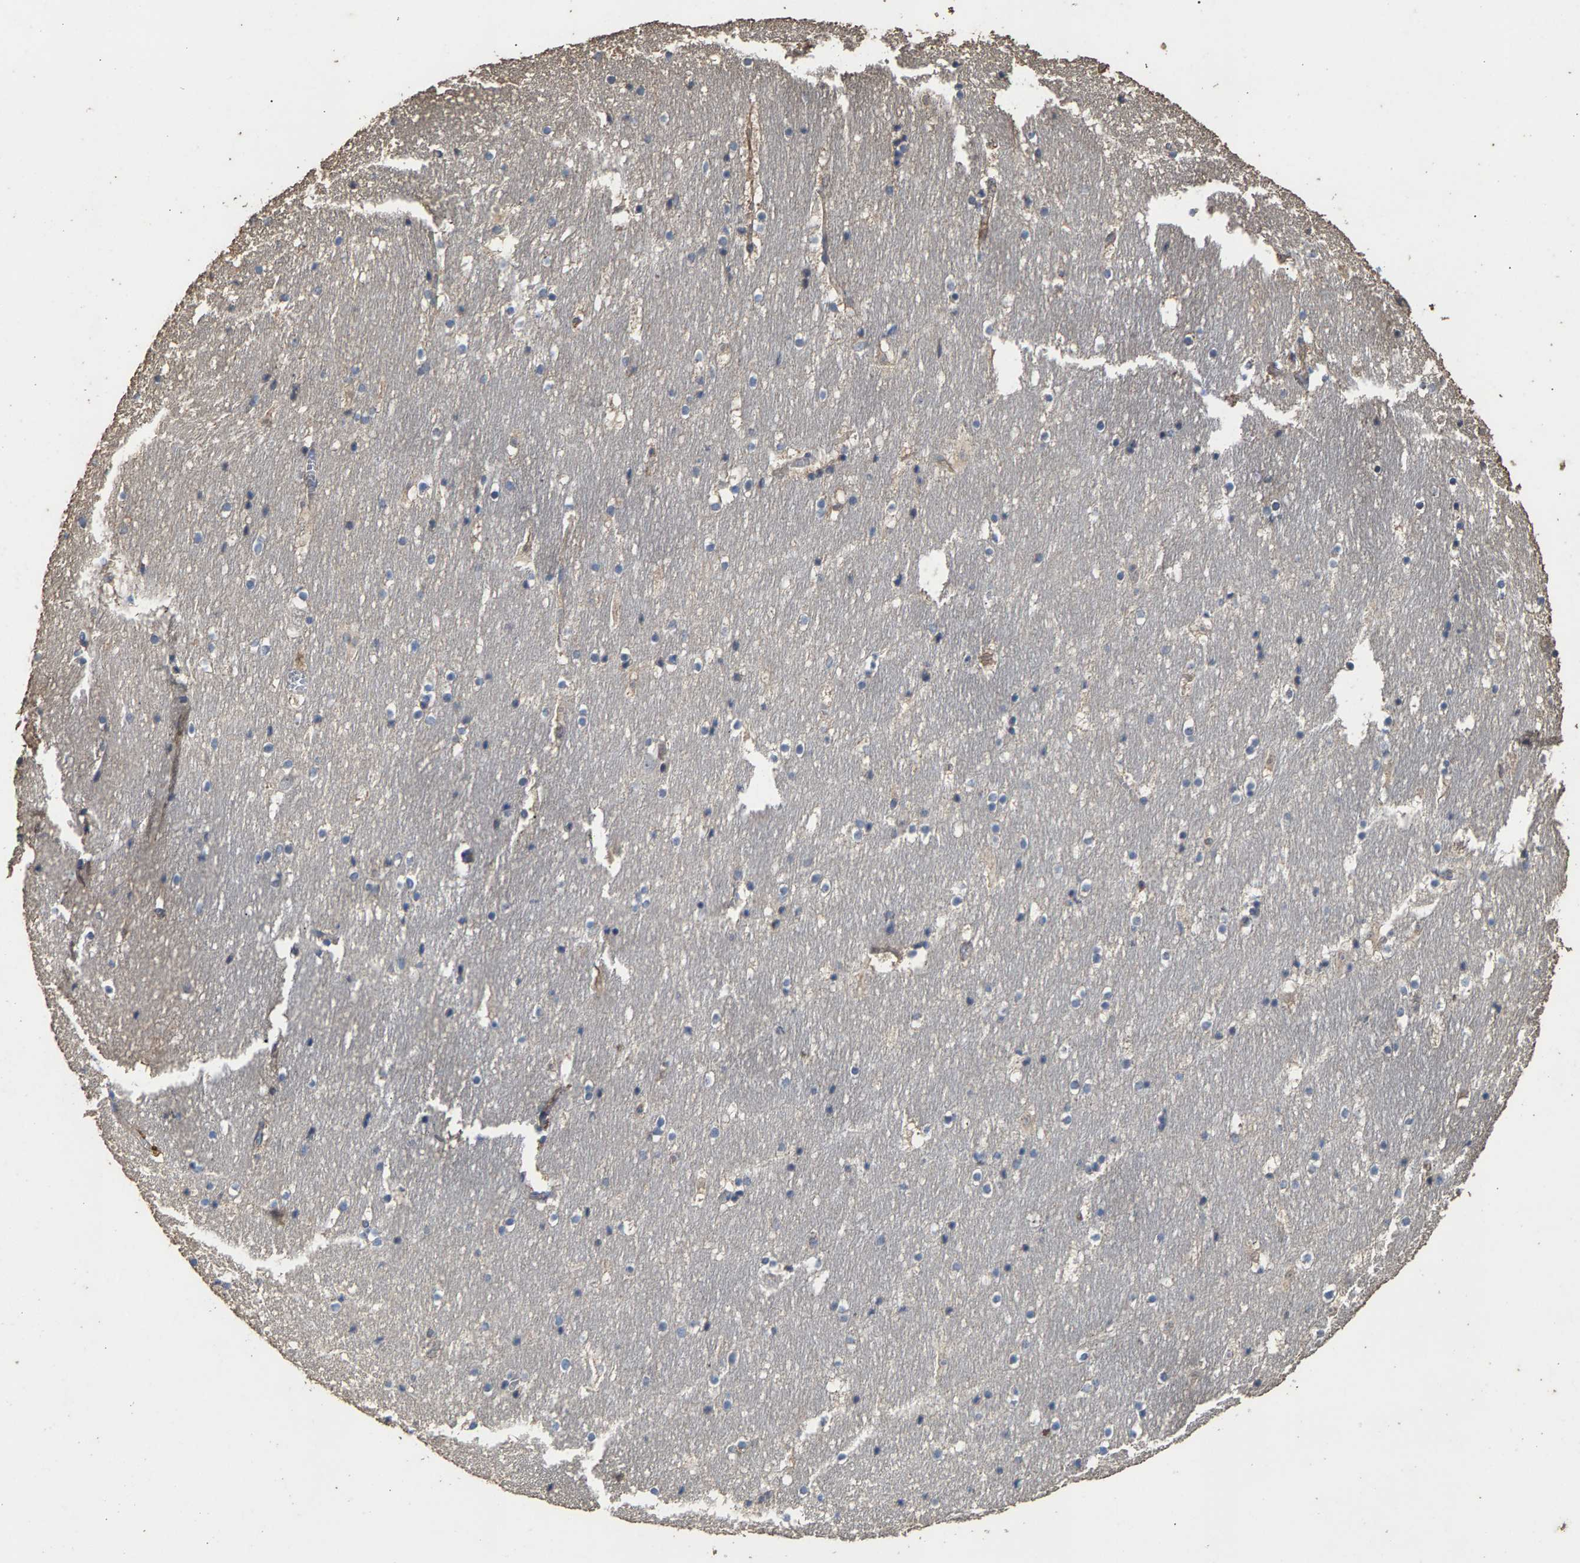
{"staining": {"intensity": "negative", "quantity": "none", "location": "none"}, "tissue": "hippocampus", "cell_type": "Glial cells", "image_type": "normal", "snomed": [{"axis": "morphology", "description": "Normal tissue, NOS"}, {"axis": "topography", "description": "Hippocampus"}], "caption": "Hippocampus was stained to show a protein in brown. There is no significant staining in glial cells. (IHC, brightfield microscopy, high magnification).", "gene": "HTRA3", "patient": {"sex": "male", "age": 45}}